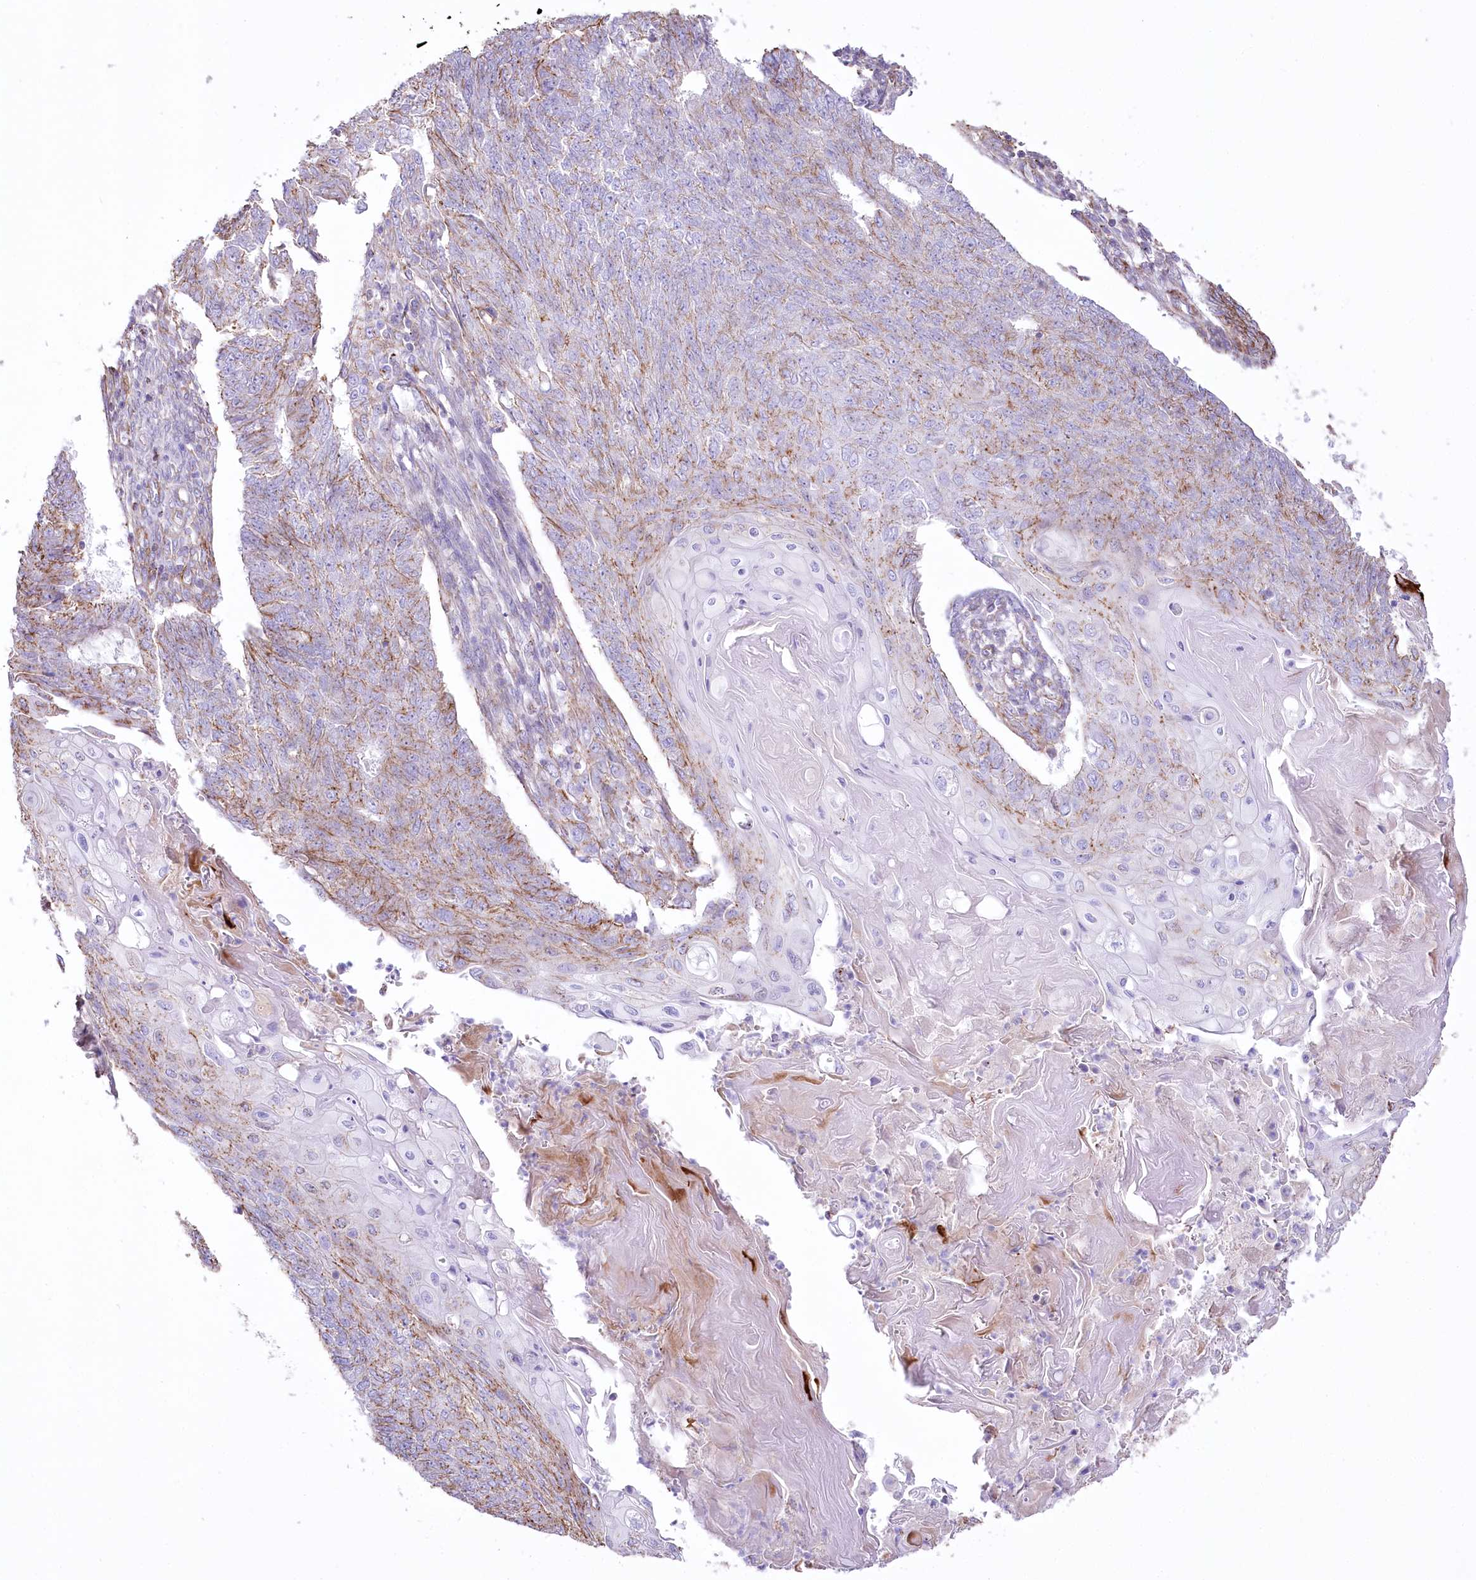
{"staining": {"intensity": "moderate", "quantity": "25%-75%", "location": "cytoplasmic/membranous"}, "tissue": "endometrial cancer", "cell_type": "Tumor cells", "image_type": "cancer", "snomed": [{"axis": "morphology", "description": "Adenocarcinoma, NOS"}, {"axis": "topography", "description": "Endometrium"}], "caption": "Brown immunohistochemical staining in human endometrial cancer (adenocarcinoma) displays moderate cytoplasmic/membranous positivity in approximately 25%-75% of tumor cells. Ihc stains the protein of interest in brown and the nuclei are stained blue.", "gene": "FAM216A", "patient": {"sex": "female", "age": 32}}